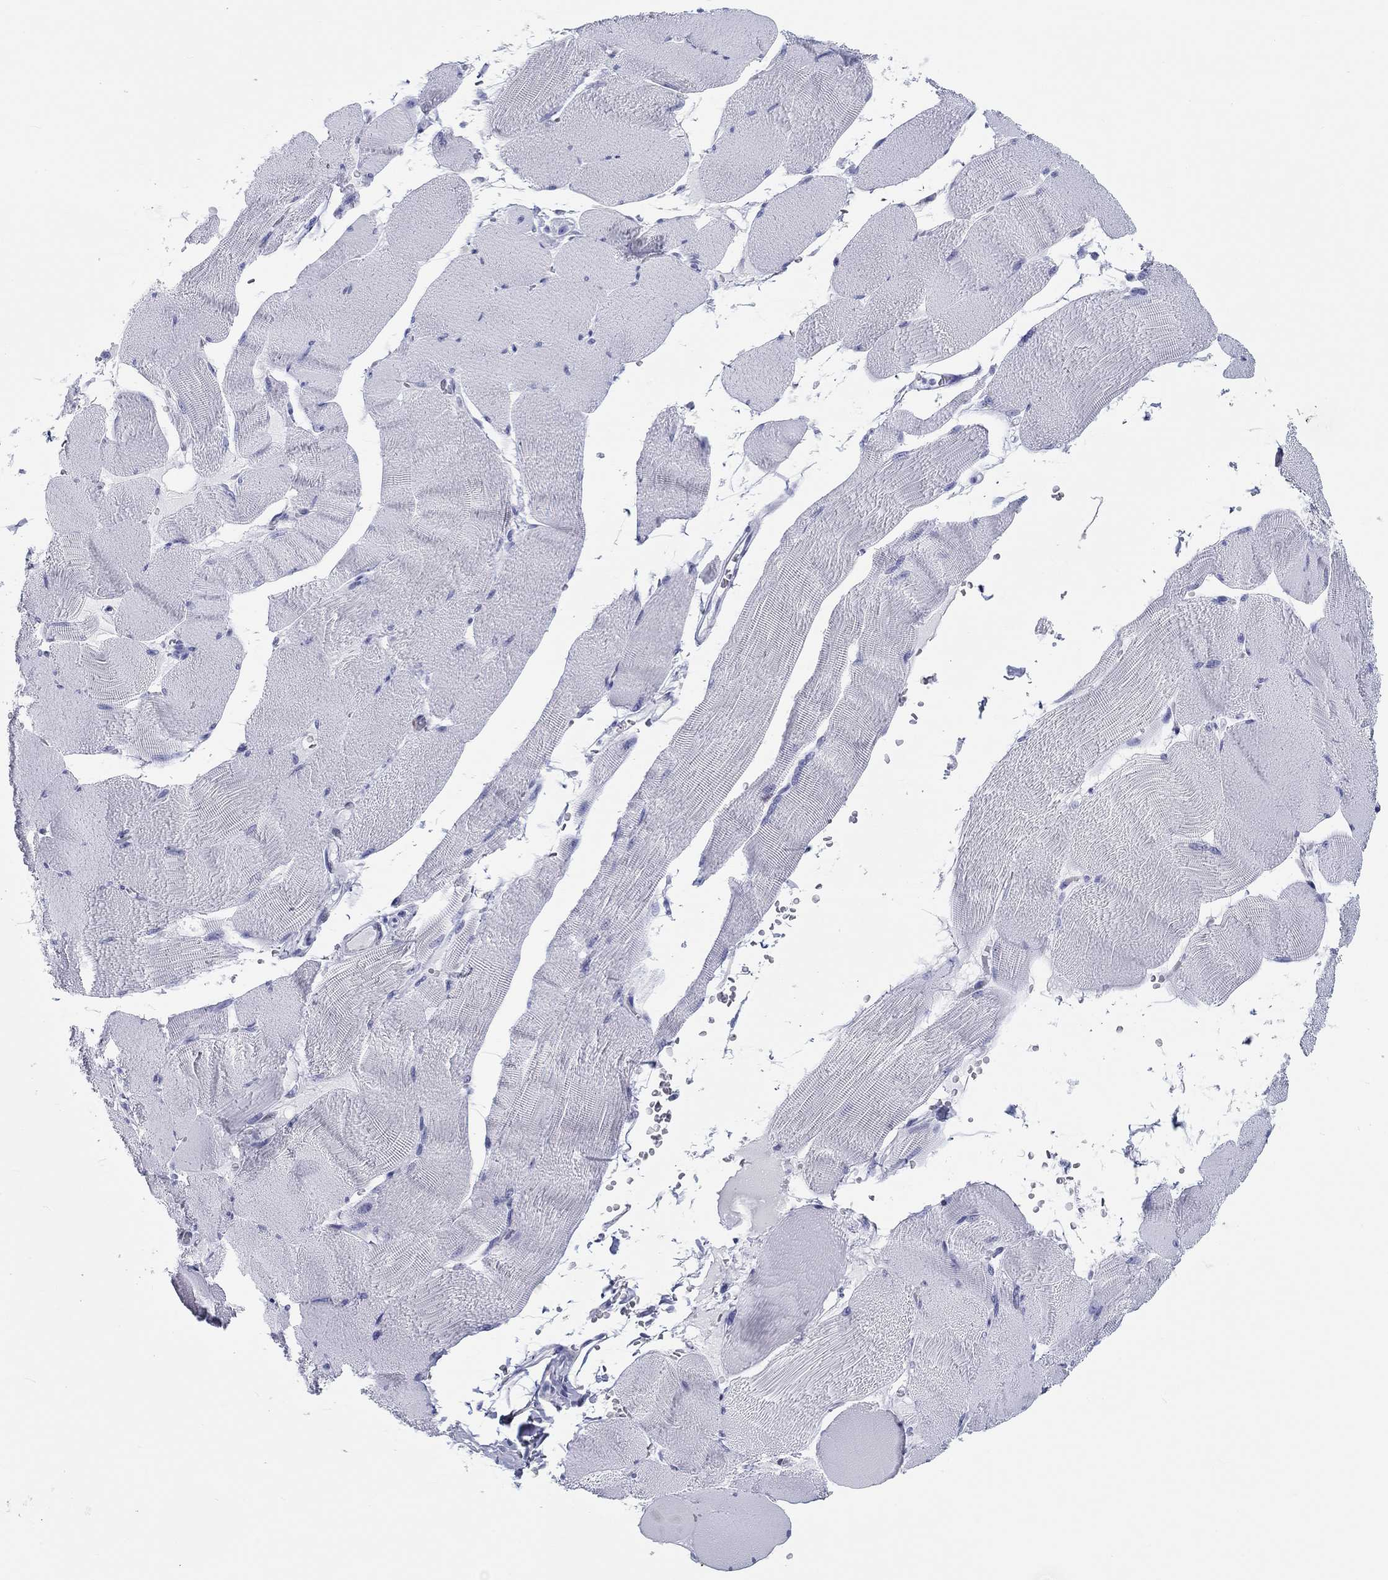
{"staining": {"intensity": "negative", "quantity": "none", "location": "none"}, "tissue": "skeletal muscle", "cell_type": "Myocytes", "image_type": "normal", "snomed": [{"axis": "morphology", "description": "Normal tissue, NOS"}, {"axis": "topography", "description": "Skeletal muscle"}], "caption": "This micrograph is of benign skeletal muscle stained with IHC to label a protein in brown with the nuclei are counter-stained blue. There is no expression in myocytes. Brightfield microscopy of immunohistochemistry stained with DAB (3,3'-diaminobenzidine) (brown) and hematoxylin (blue), captured at high magnification.", "gene": "H1", "patient": {"sex": "male", "age": 56}}